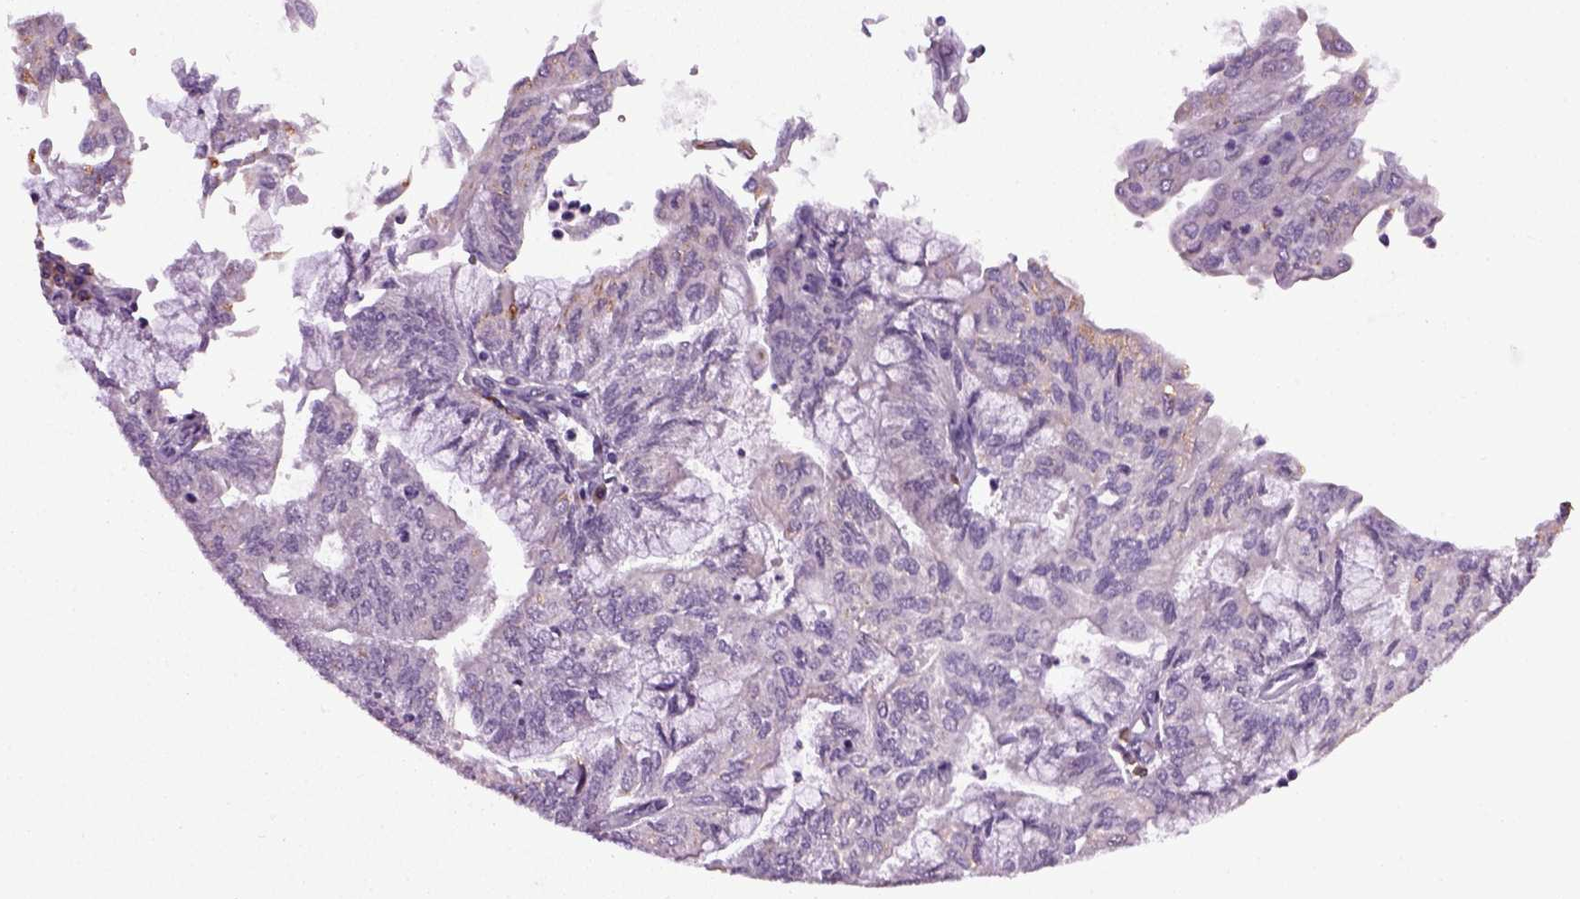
{"staining": {"intensity": "negative", "quantity": "none", "location": "none"}, "tissue": "endometrial cancer", "cell_type": "Tumor cells", "image_type": "cancer", "snomed": [{"axis": "morphology", "description": "Adenocarcinoma, NOS"}, {"axis": "topography", "description": "Endometrium"}], "caption": "Photomicrograph shows no significant protein positivity in tumor cells of adenocarcinoma (endometrial).", "gene": "TPRG1", "patient": {"sex": "female", "age": 59}}